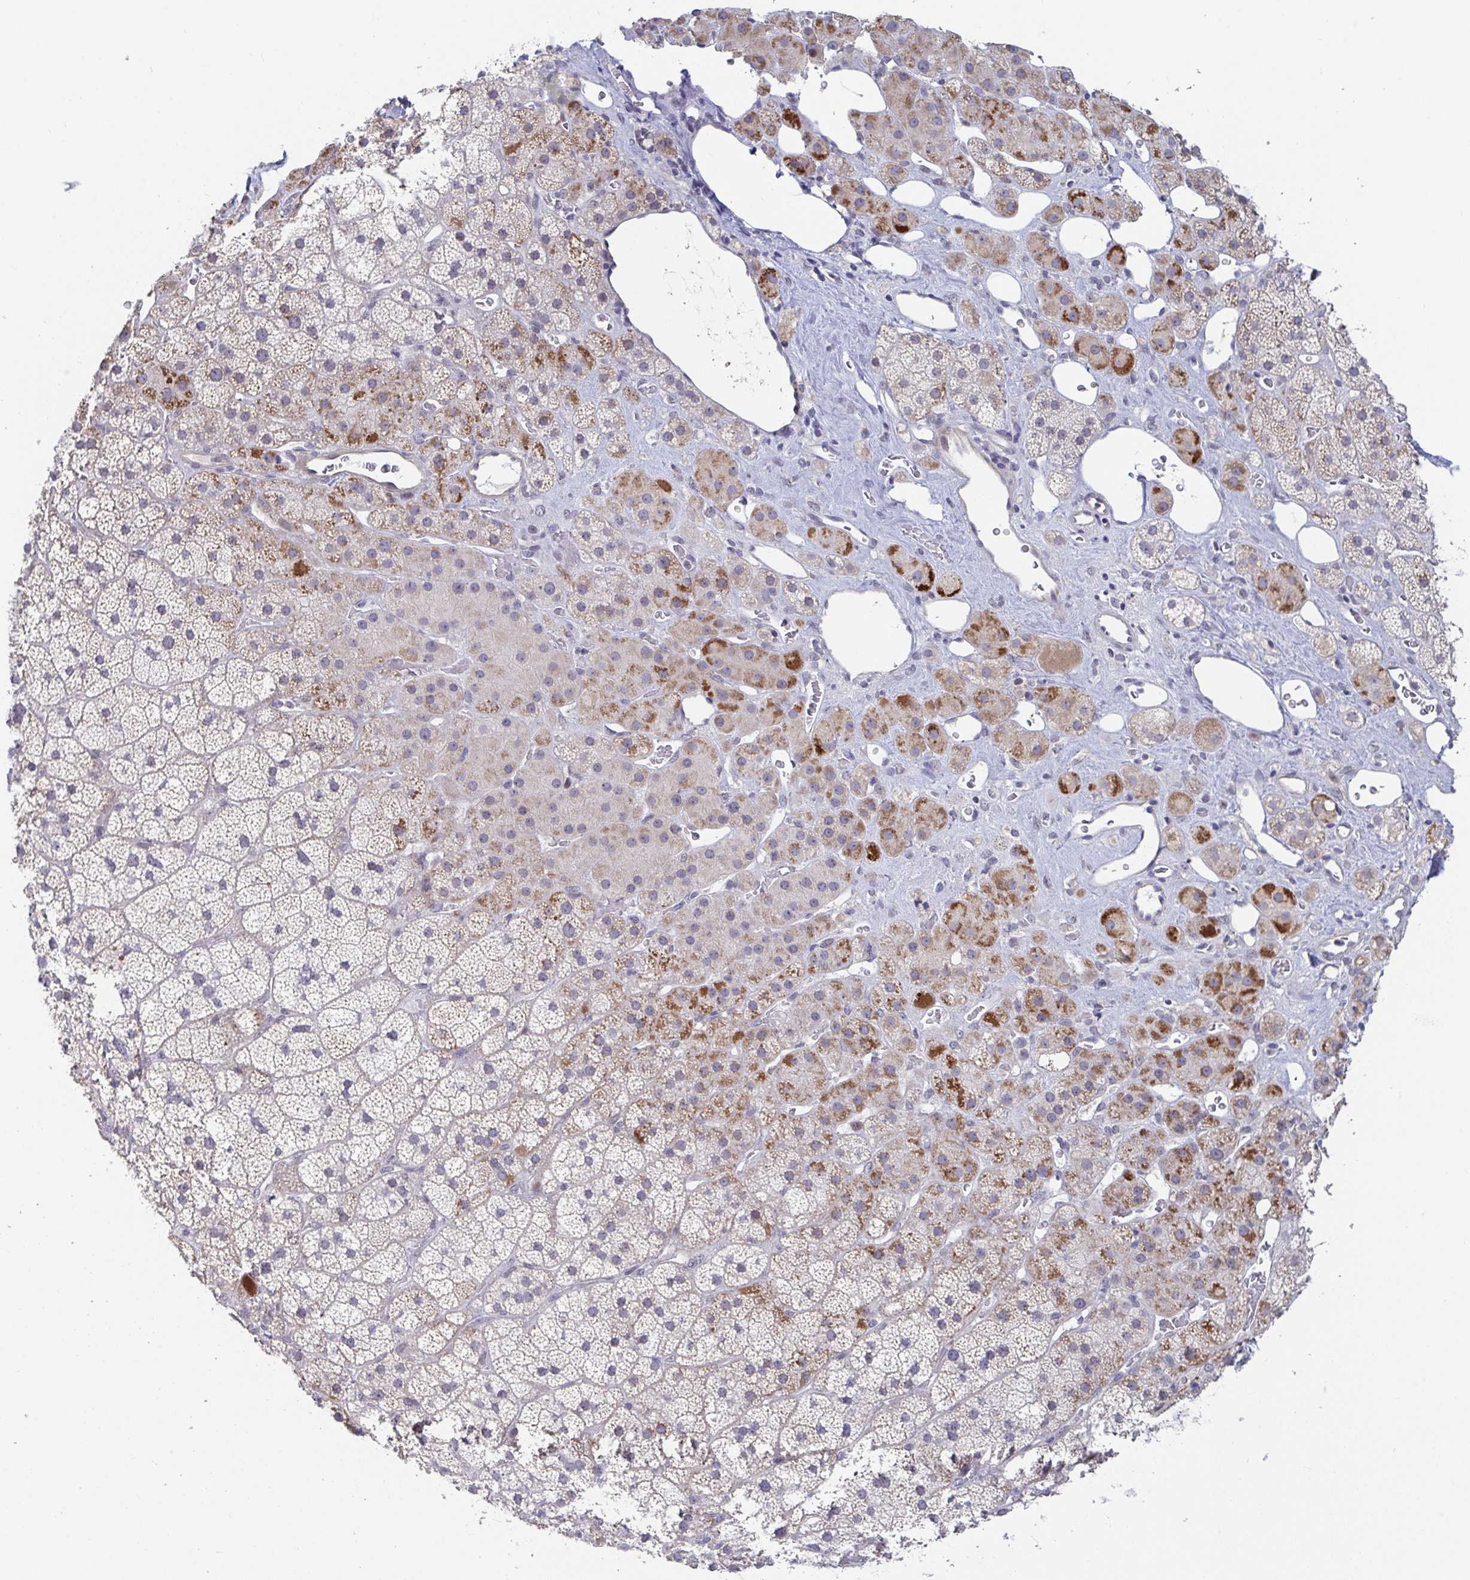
{"staining": {"intensity": "moderate", "quantity": "25%-75%", "location": "cytoplasmic/membranous"}, "tissue": "adrenal gland", "cell_type": "Glandular cells", "image_type": "normal", "snomed": [{"axis": "morphology", "description": "Normal tissue, NOS"}, {"axis": "topography", "description": "Adrenal gland"}], "caption": "The photomicrograph reveals staining of normal adrenal gland, revealing moderate cytoplasmic/membranous protein staining (brown color) within glandular cells.", "gene": "FAM156A", "patient": {"sex": "male", "age": 57}}